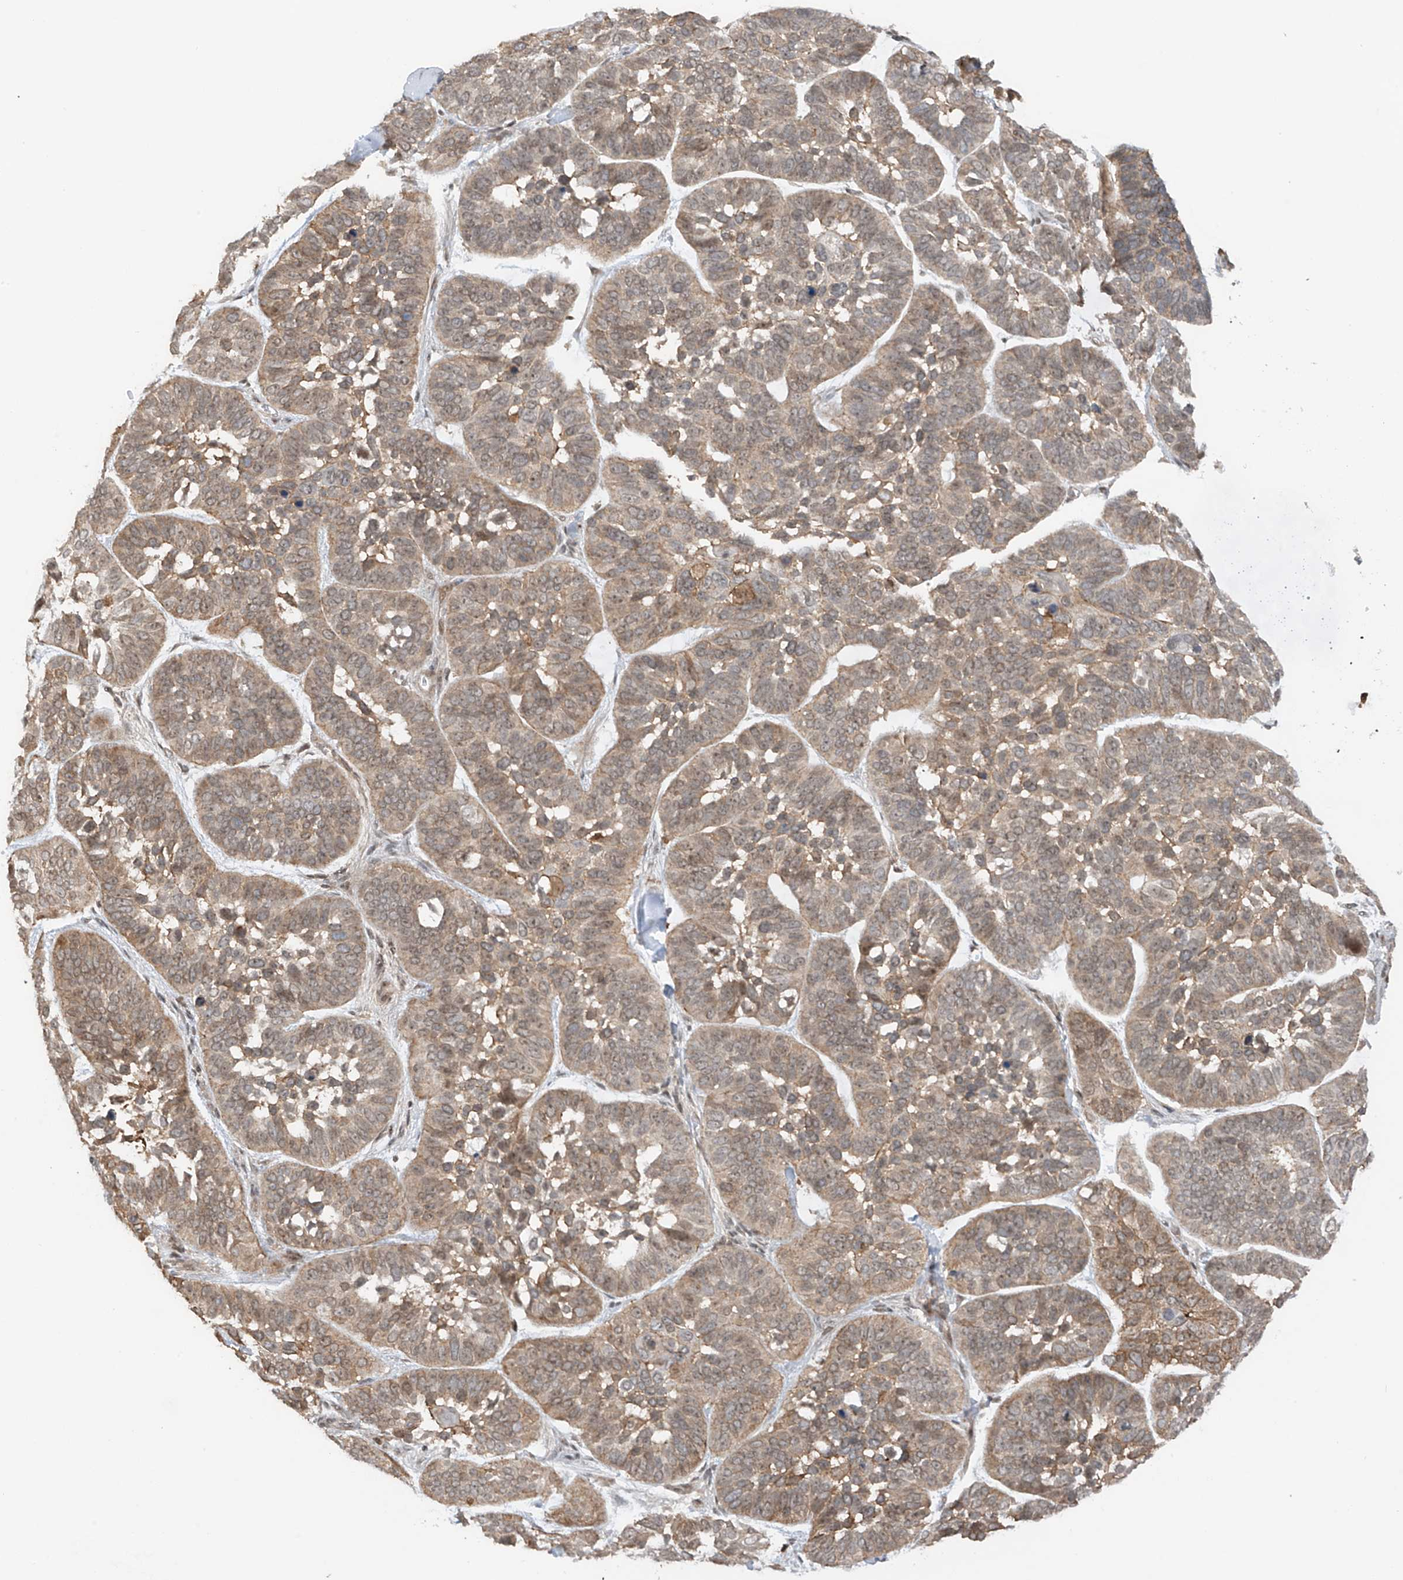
{"staining": {"intensity": "weak", "quantity": "<25%", "location": "cytoplasmic/membranous"}, "tissue": "skin cancer", "cell_type": "Tumor cells", "image_type": "cancer", "snomed": [{"axis": "morphology", "description": "Basal cell carcinoma"}, {"axis": "topography", "description": "Skin"}], "caption": "The photomicrograph reveals no staining of tumor cells in skin cancer.", "gene": "REPIN1", "patient": {"sex": "male", "age": 62}}